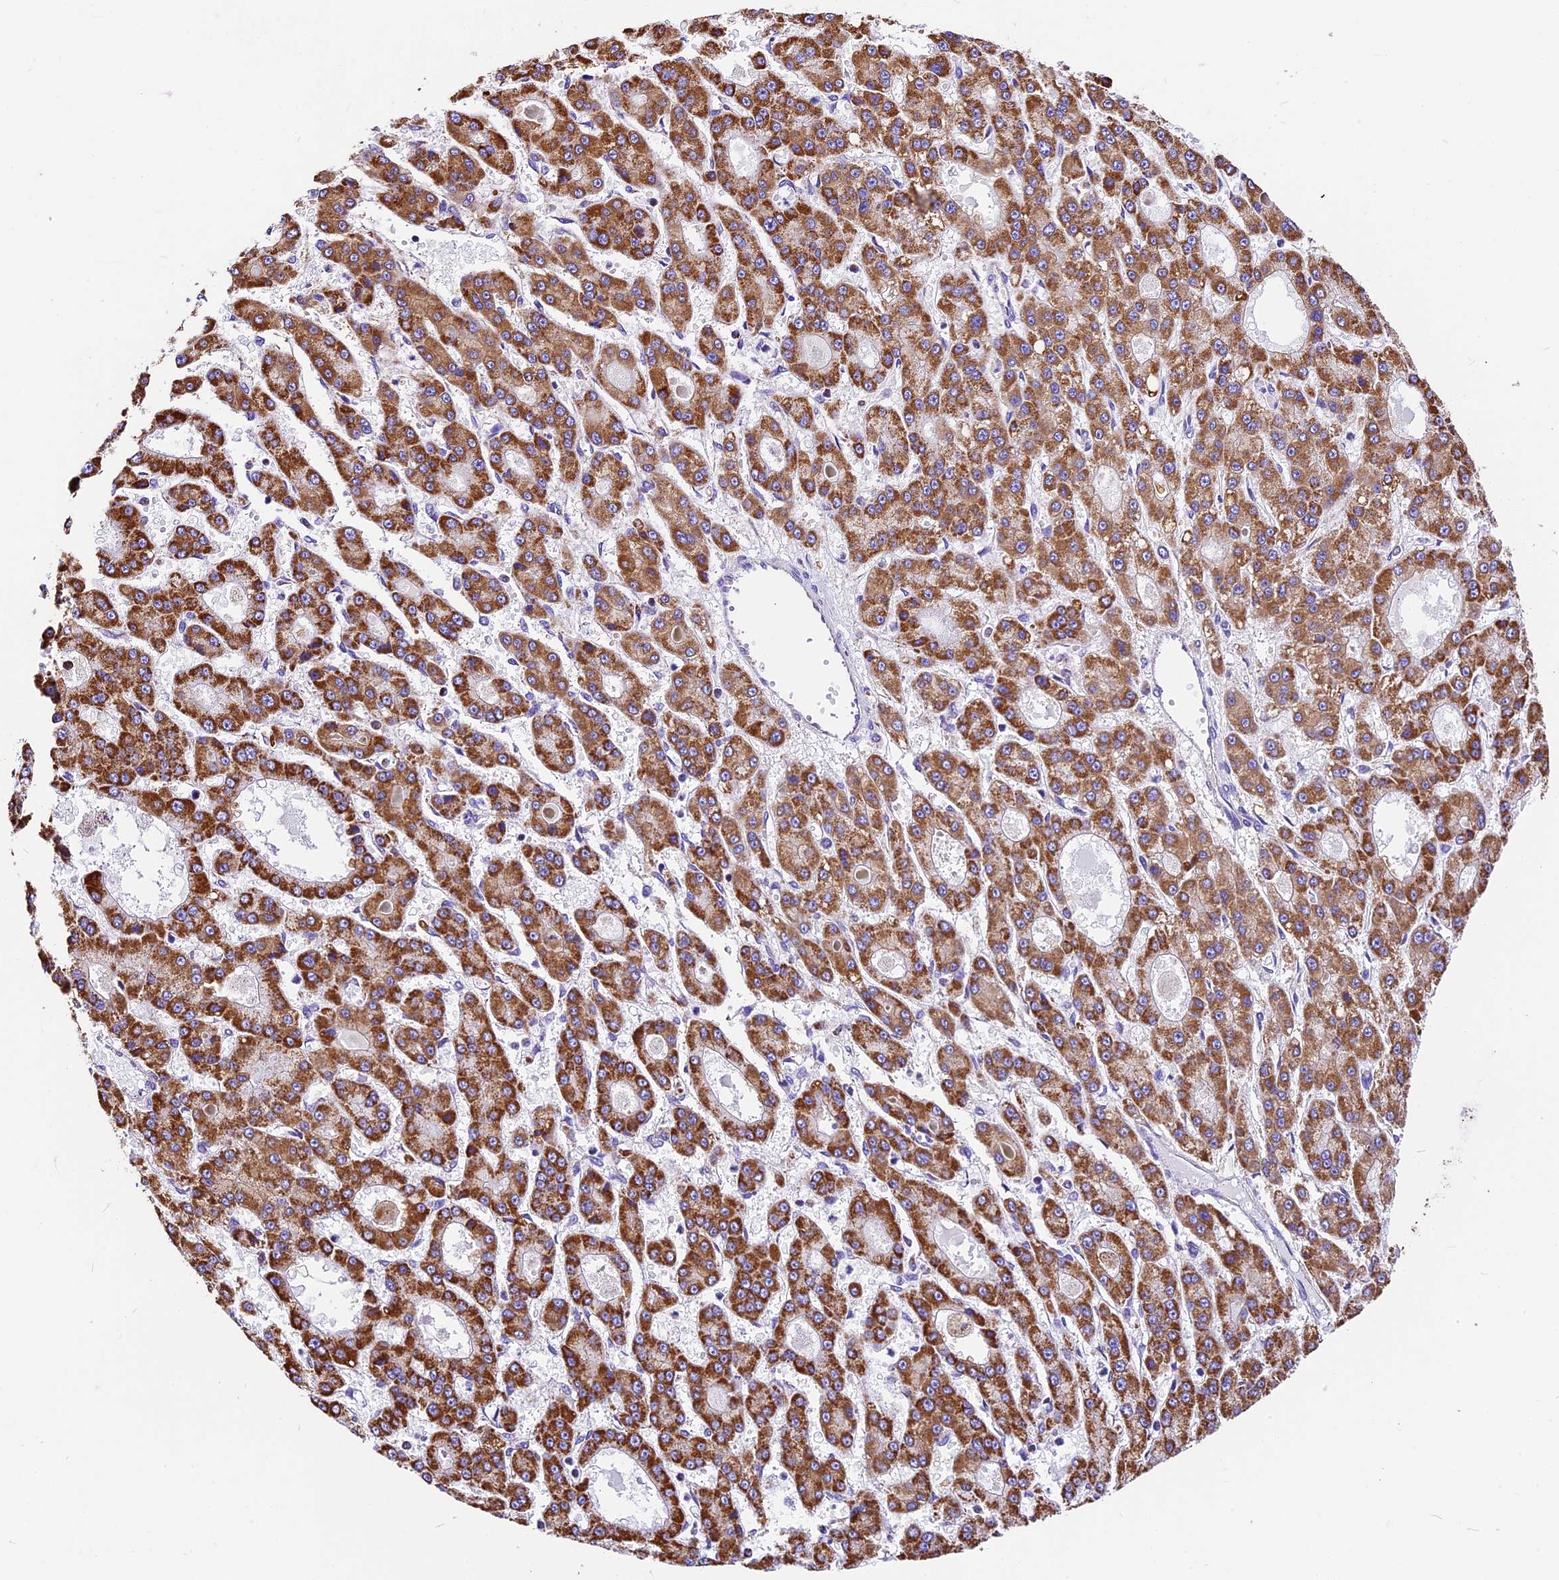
{"staining": {"intensity": "strong", "quantity": ">75%", "location": "cytoplasmic/membranous"}, "tissue": "liver cancer", "cell_type": "Tumor cells", "image_type": "cancer", "snomed": [{"axis": "morphology", "description": "Carcinoma, Hepatocellular, NOS"}, {"axis": "topography", "description": "Liver"}], "caption": "An image of human liver cancer stained for a protein demonstrates strong cytoplasmic/membranous brown staining in tumor cells.", "gene": "DCAF5", "patient": {"sex": "male", "age": 70}}